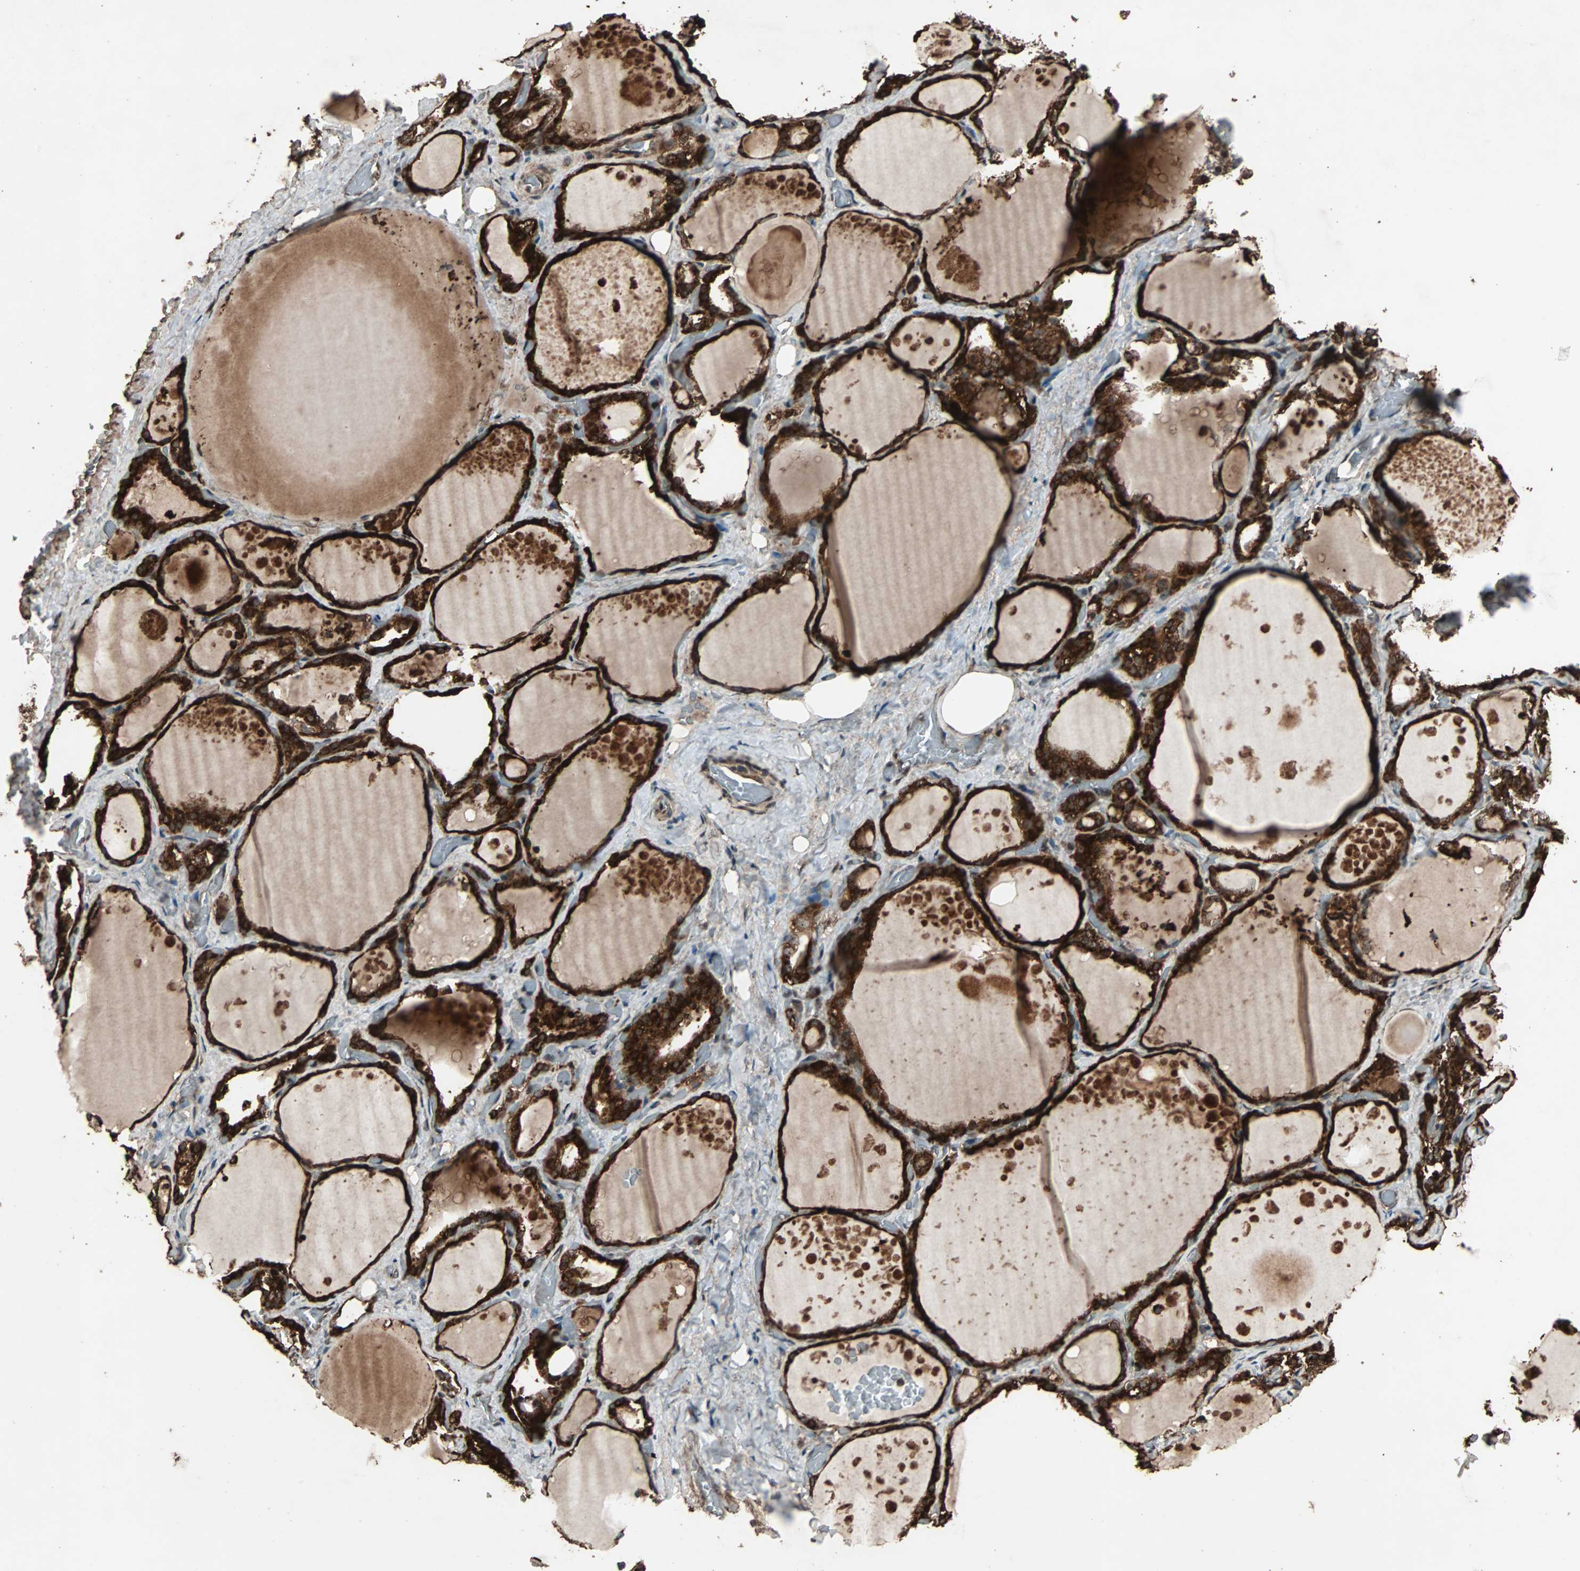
{"staining": {"intensity": "strong", "quantity": ">75%", "location": "cytoplasmic/membranous"}, "tissue": "thyroid gland", "cell_type": "Glandular cells", "image_type": "normal", "snomed": [{"axis": "morphology", "description": "Normal tissue, NOS"}, {"axis": "topography", "description": "Thyroid gland"}], "caption": "Glandular cells reveal strong cytoplasmic/membranous positivity in approximately >75% of cells in unremarkable thyroid gland. Ihc stains the protein in brown and the nuclei are stained blue.", "gene": "LAMTOR5", "patient": {"sex": "male", "age": 61}}